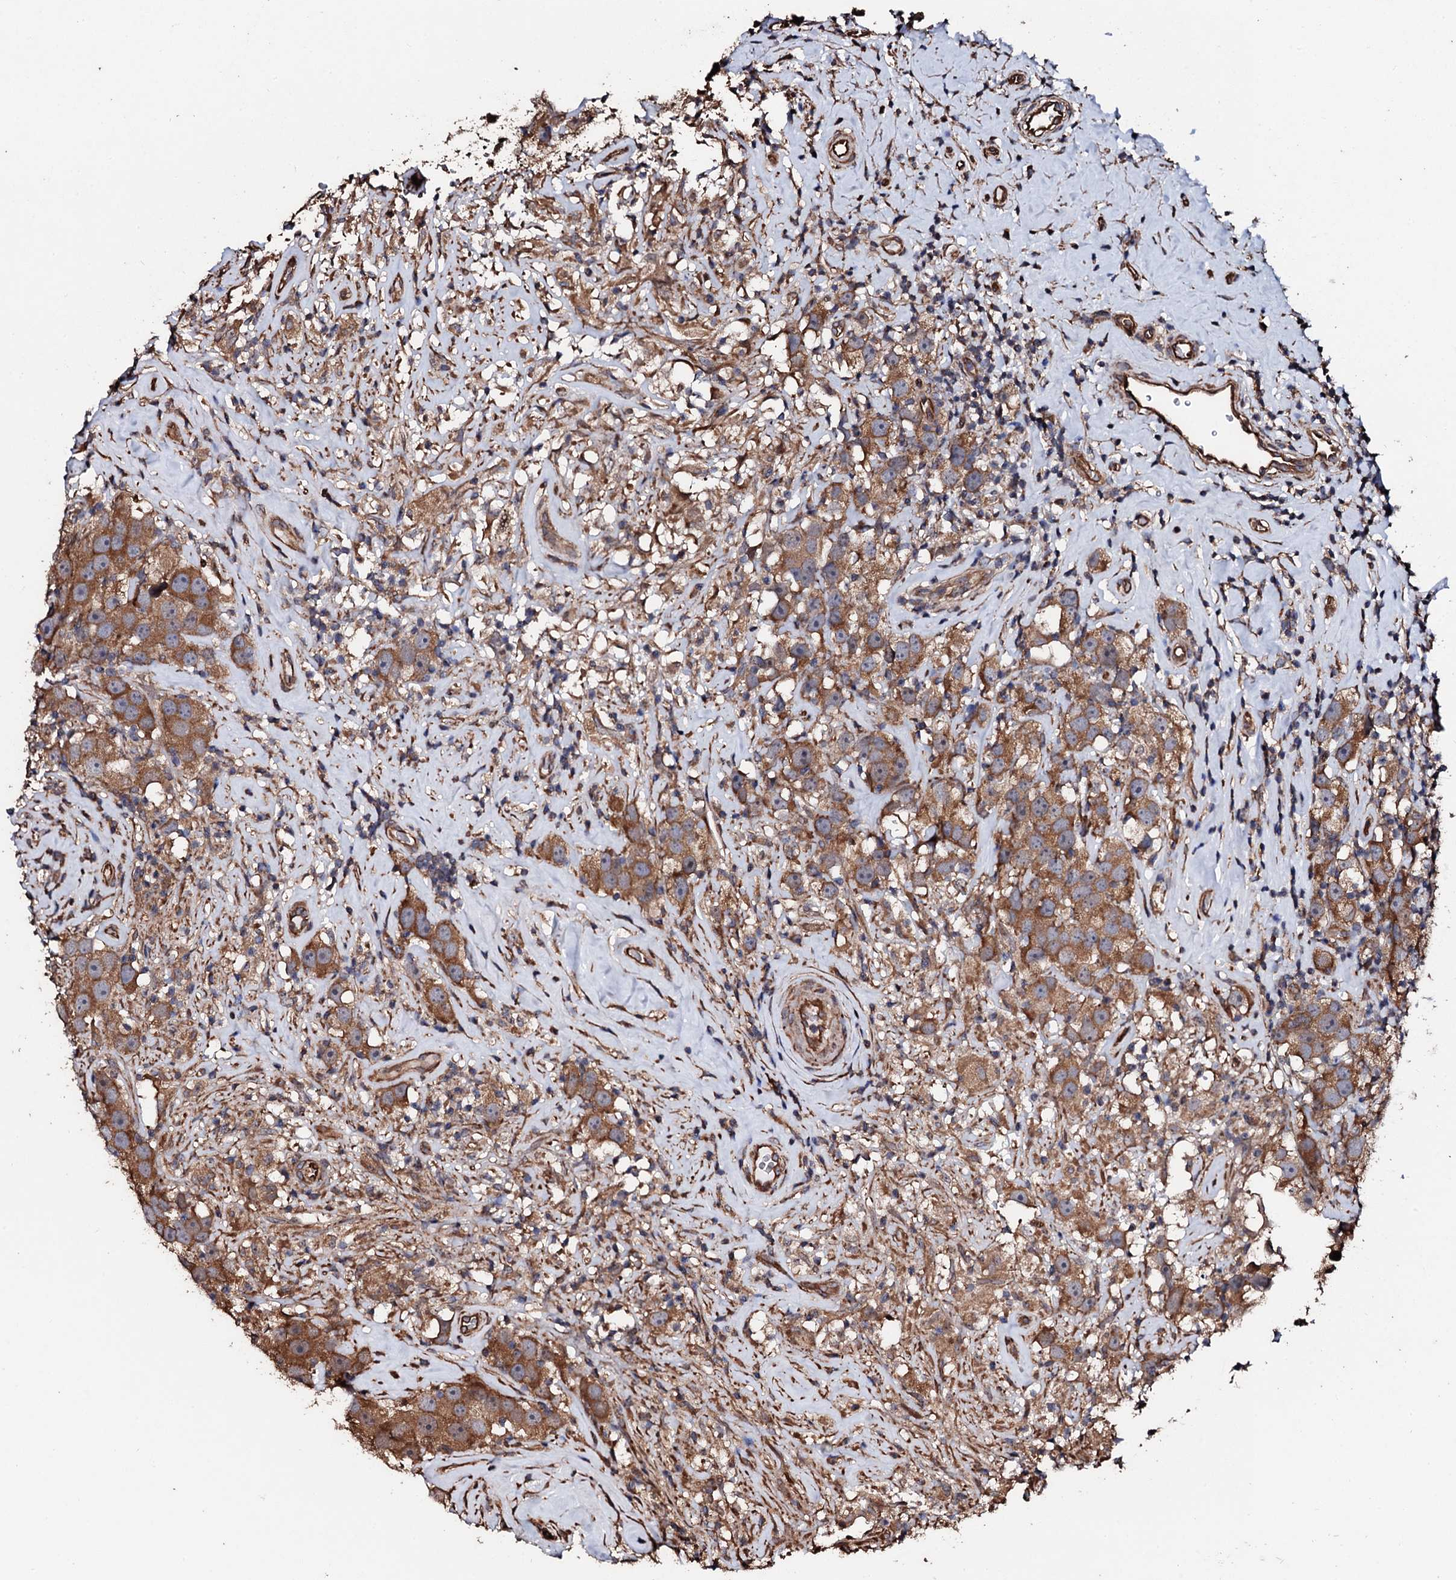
{"staining": {"intensity": "moderate", "quantity": ">75%", "location": "cytoplasmic/membranous"}, "tissue": "testis cancer", "cell_type": "Tumor cells", "image_type": "cancer", "snomed": [{"axis": "morphology", "description": "Seminoma, NOS"}, {"axis": "topography", "description": "Testis"}], "caption": "Immunohistochemical staining of testis cancer (seminoma) demonstrates medium levels of moderate cytoplasmic/membranous expression in approximately >75% of tumor cells. Immunohistochemistry stains the protein in brown and the nuclei are stained blue.", "gene": "CKAP5", "patient": {"sex": "male", "age": 49}}